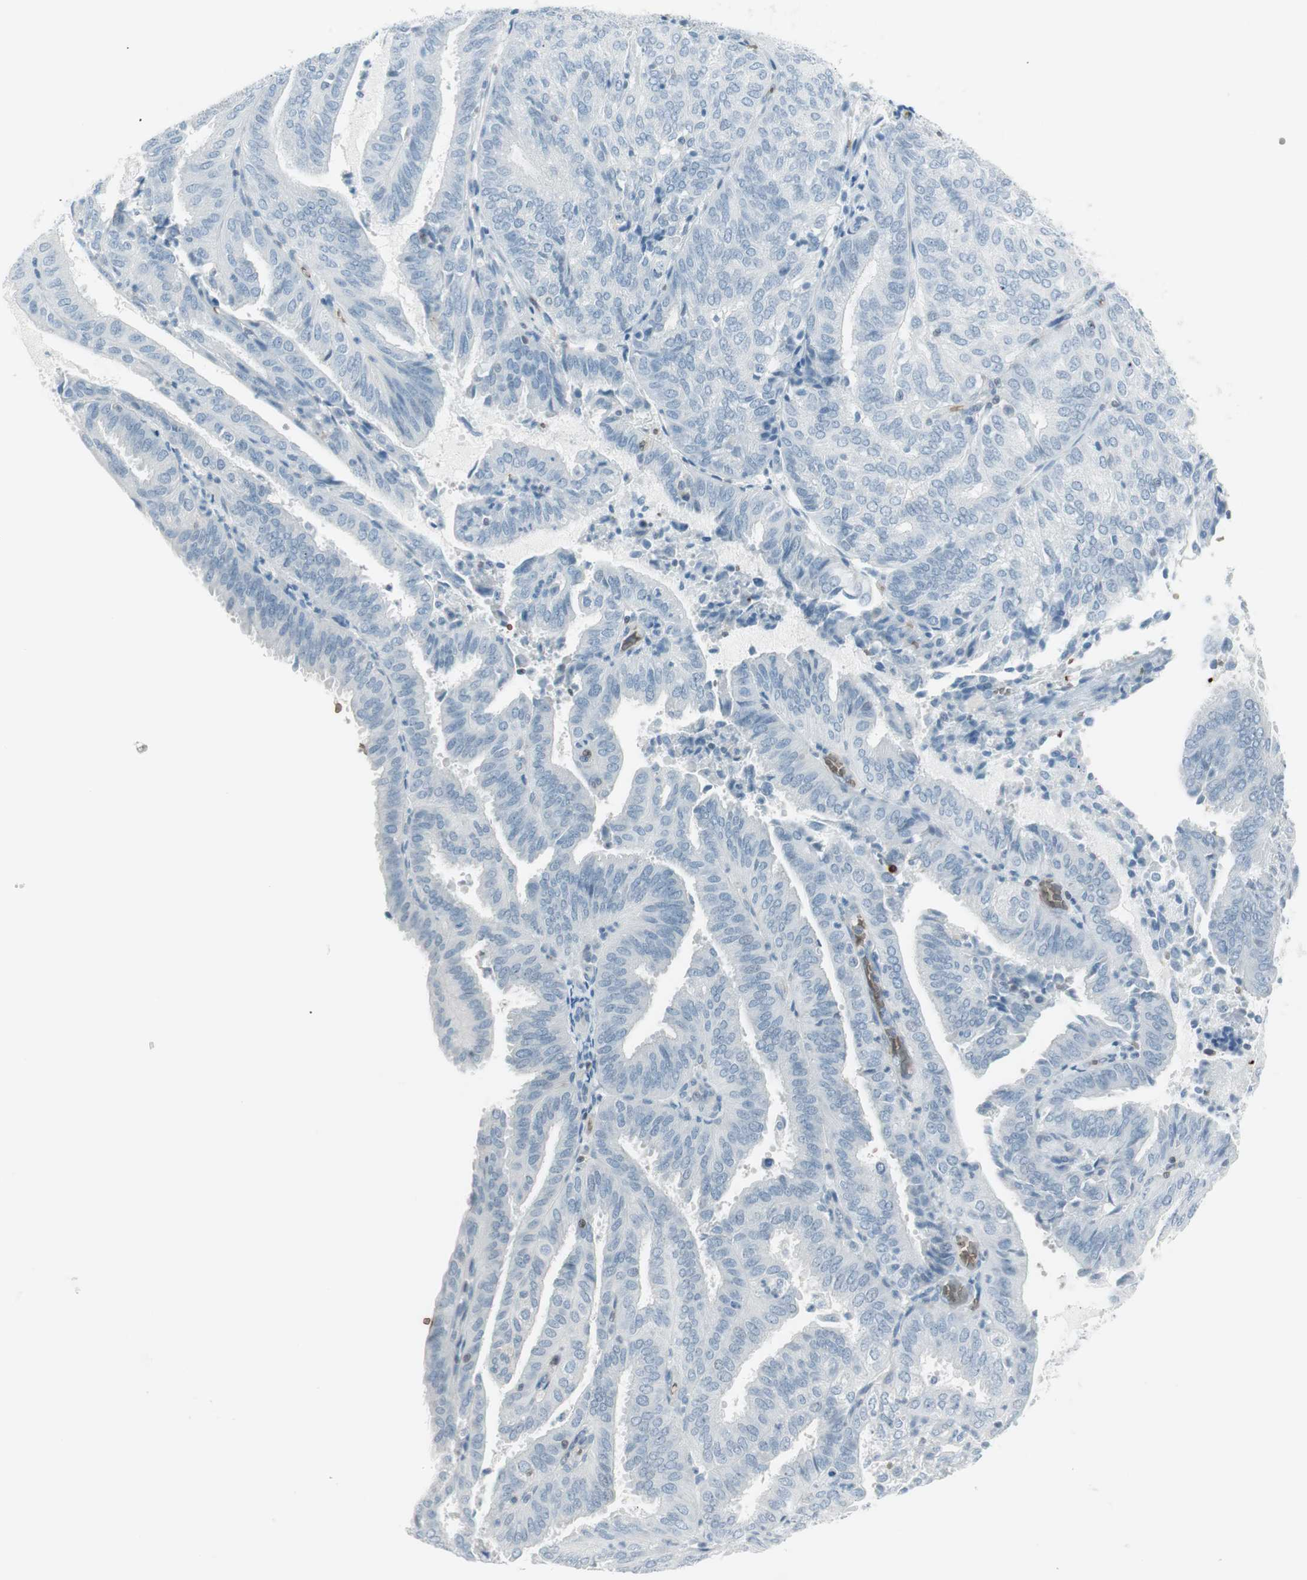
{"staining": {"intensity": "negative", "quantity": "none", "location": "none"}, "tissue": "endometrial cancer", "cell_type": "Tumor cells", "image_type": "cancer", "snomed": [{"axis": "morphology", "description": "Adenocarcinoma, NOS"}, {"axis": "topography", "description": "Uterus"}], "caption": "The micrograph reveals no significant expression in tumor cells of endometrial cancer (adenocarcinoma). (DAB (3,3'-diaminobenzidine) immunohistochemistry (IHC), high magnification).", "gene": "MAP4K1", "patient": {"sex": "female", "age": 60}}